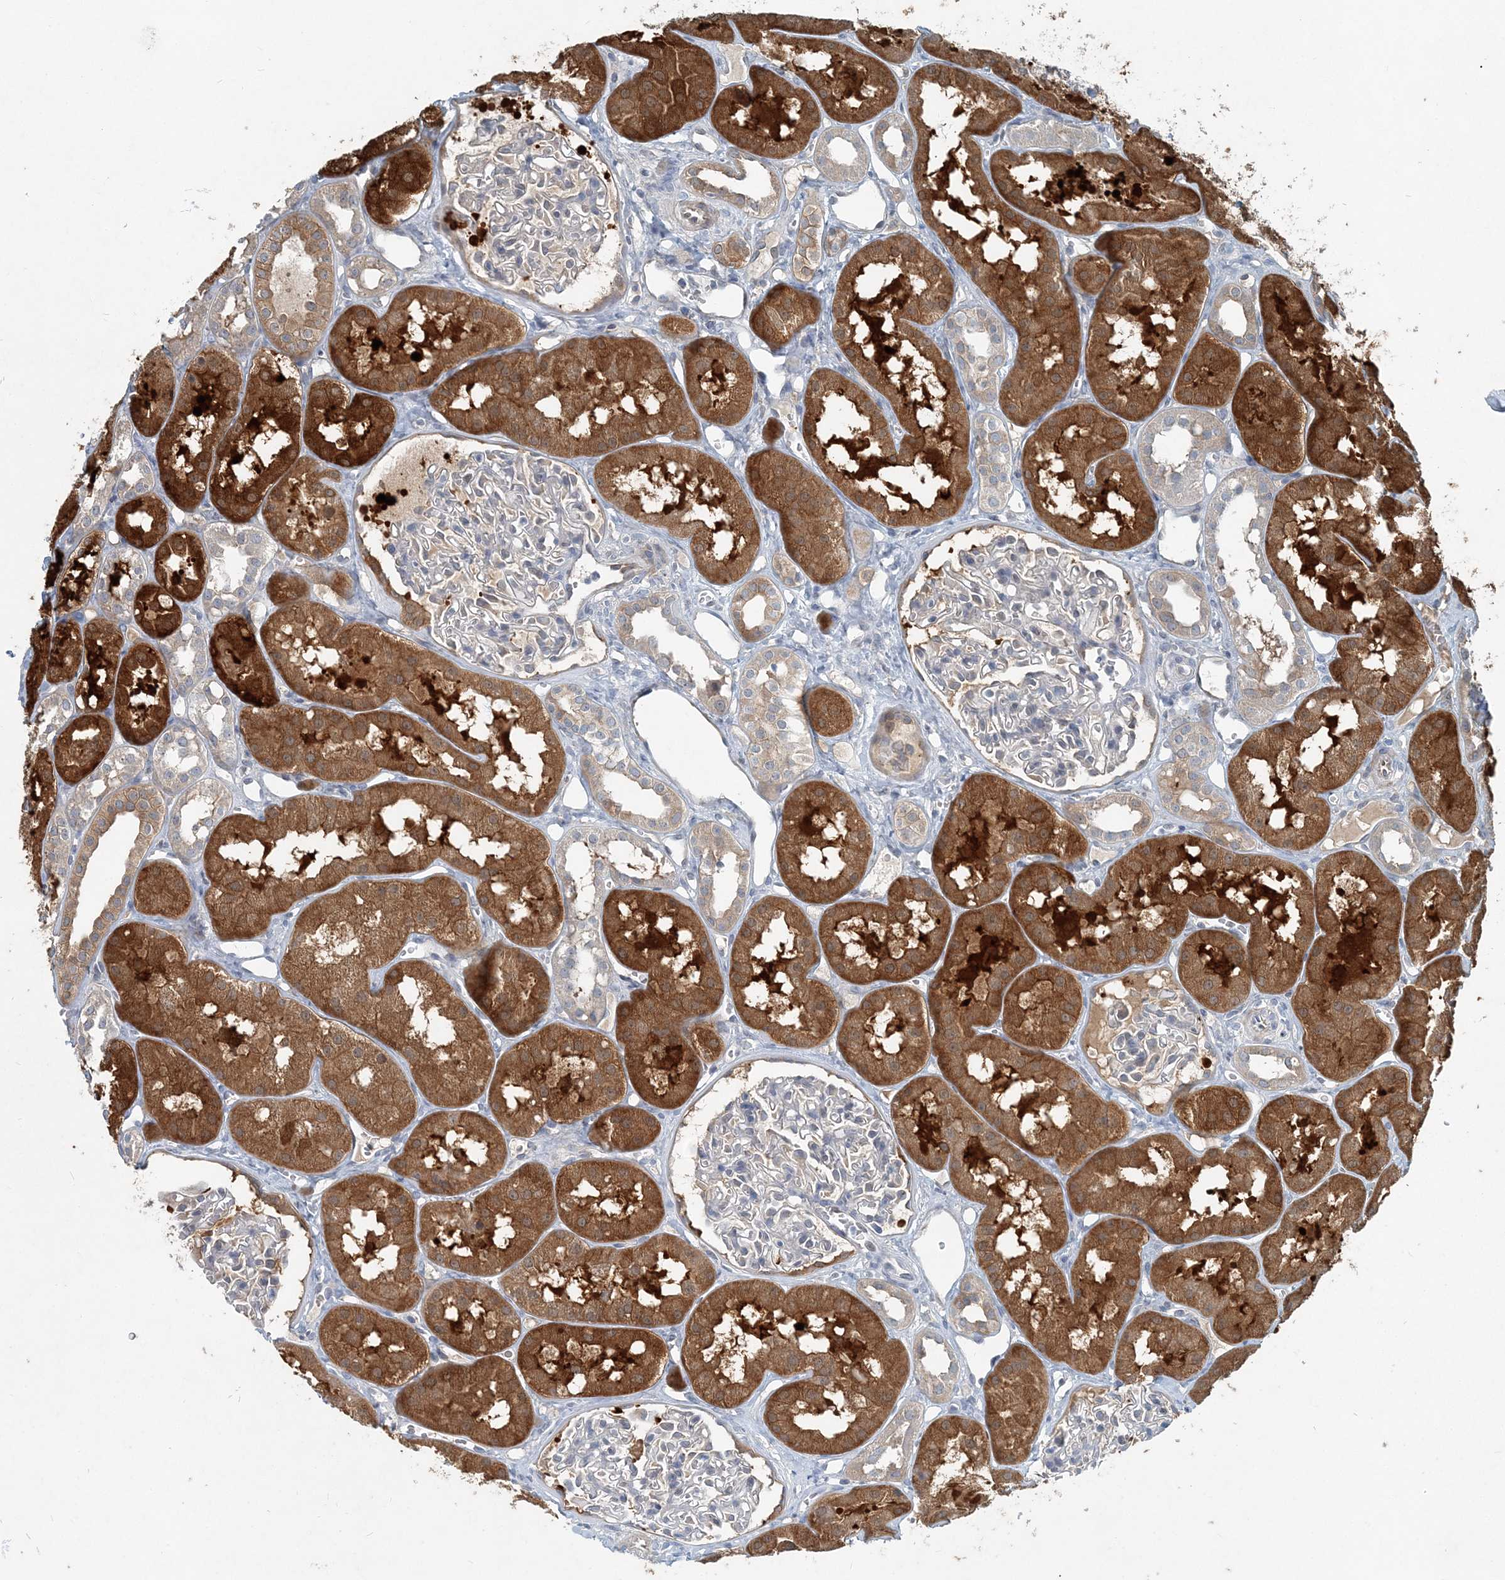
{"staining": {"intensity": "negative", "quantity": "none", "location": "none"}, "tissue": "kidney", "cell_type": "Cells in glomeruli", "image_type": "normal", "snomed": [{"axis": "morphology", "description": "Normal tissue, NOS"}, {"axis": "topography", "description": "Kidney"}], "caption": "Histopathology image shows no significant protein positivity in cells in glomeruli of normal kidney.", "gene": "ARMH1", "patient": {"sex": "male", "age": 16}}